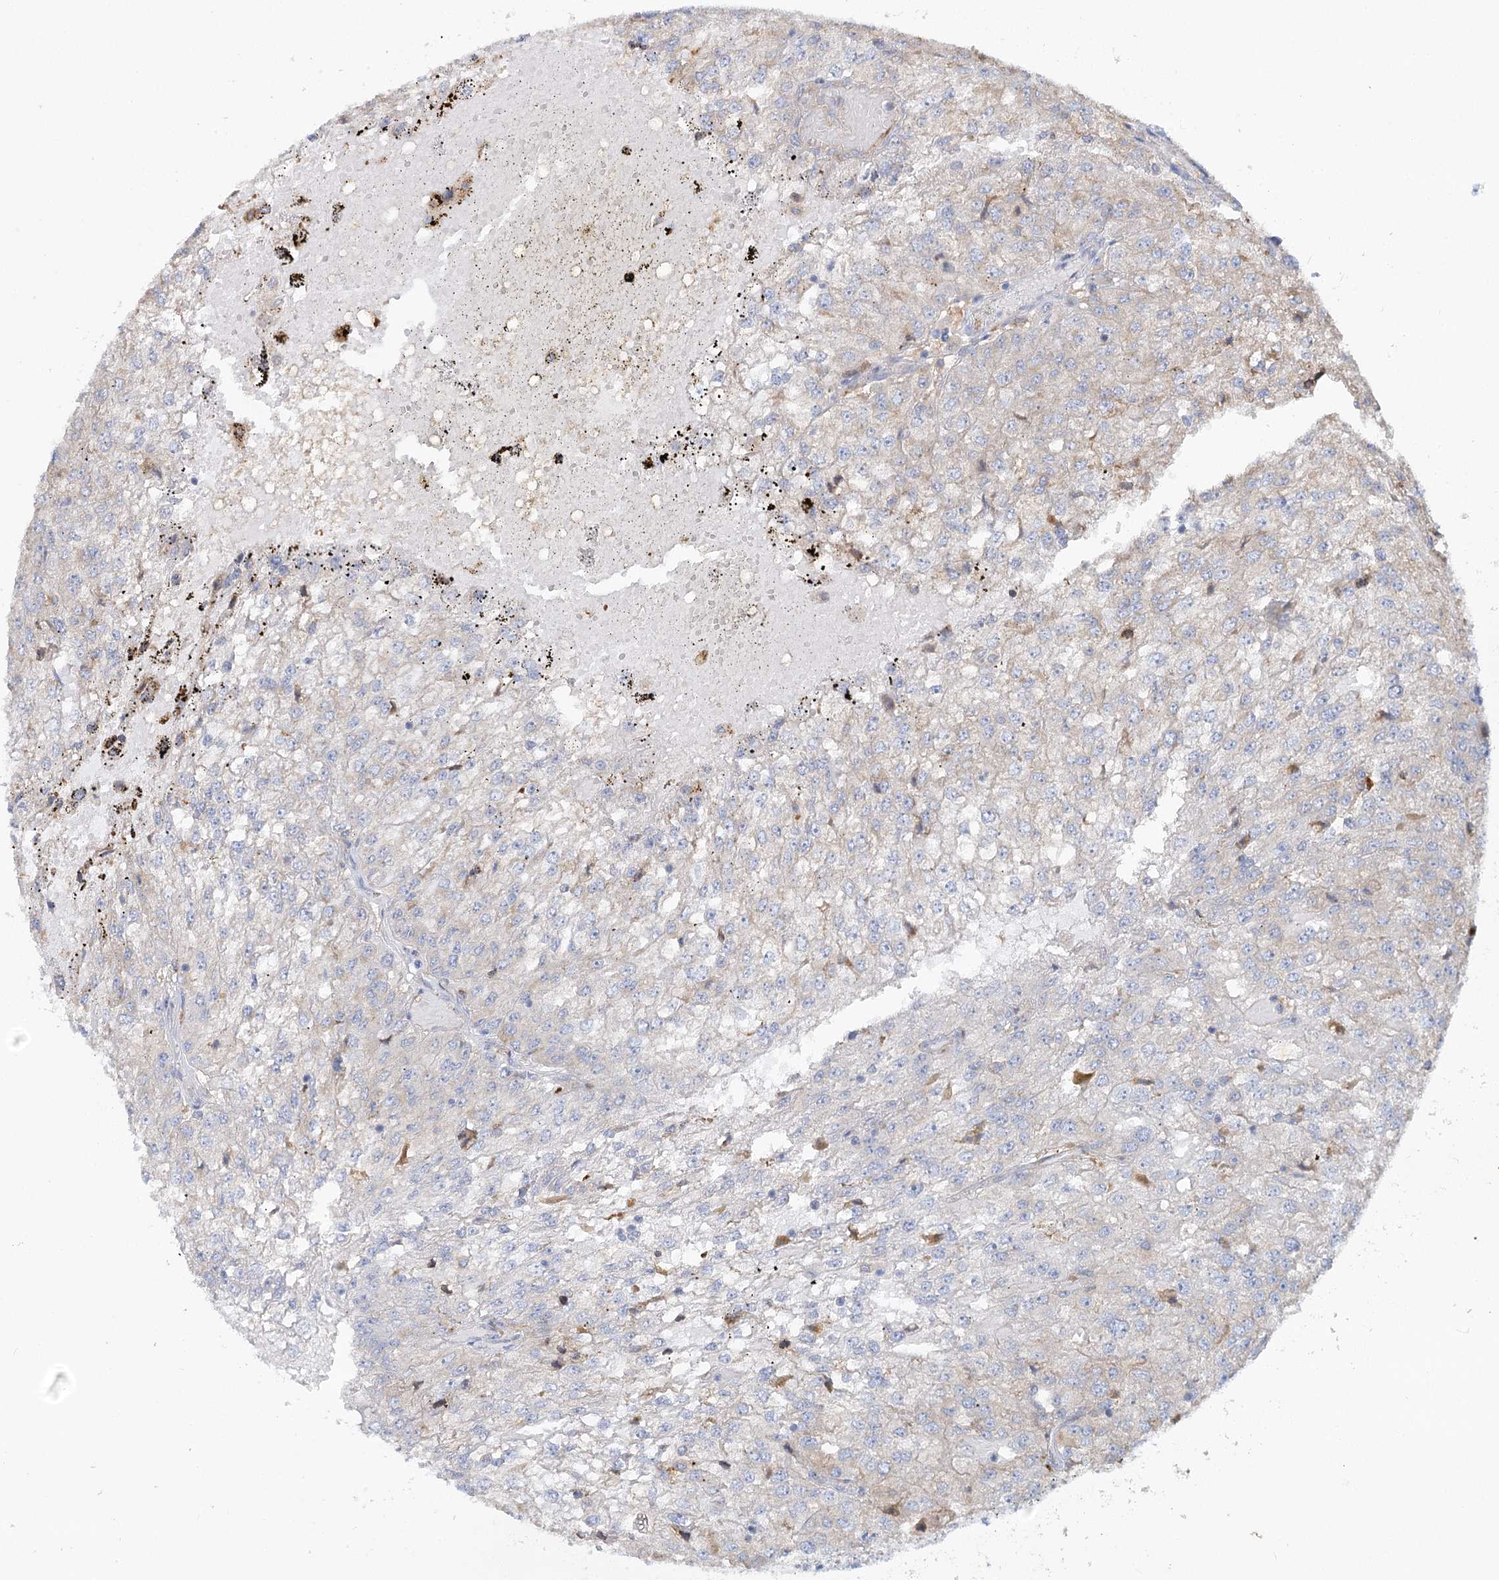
{"staining": {"intensity": "negative", "quantity": "none", "location": "none"}, "tissue": "renal cancer", "cell_type": "Tumor cells", "image_type": "cancer", "snomed": [{"axis": "morphology", "description": "Adenocarcinoma, NOS"}, {"axis": "topography", "description": "Kidney"}], "caption": "This image is of renal adenocarcinoma stained with immunohistochemistry (IHC) to label a protein in brown with the nuclei are counter-stained blue. There is no expression in tumor cells. Nuclei are stained in blue.", "gene": "GUSB", "patient": {"sex": "female", "age": 54}}